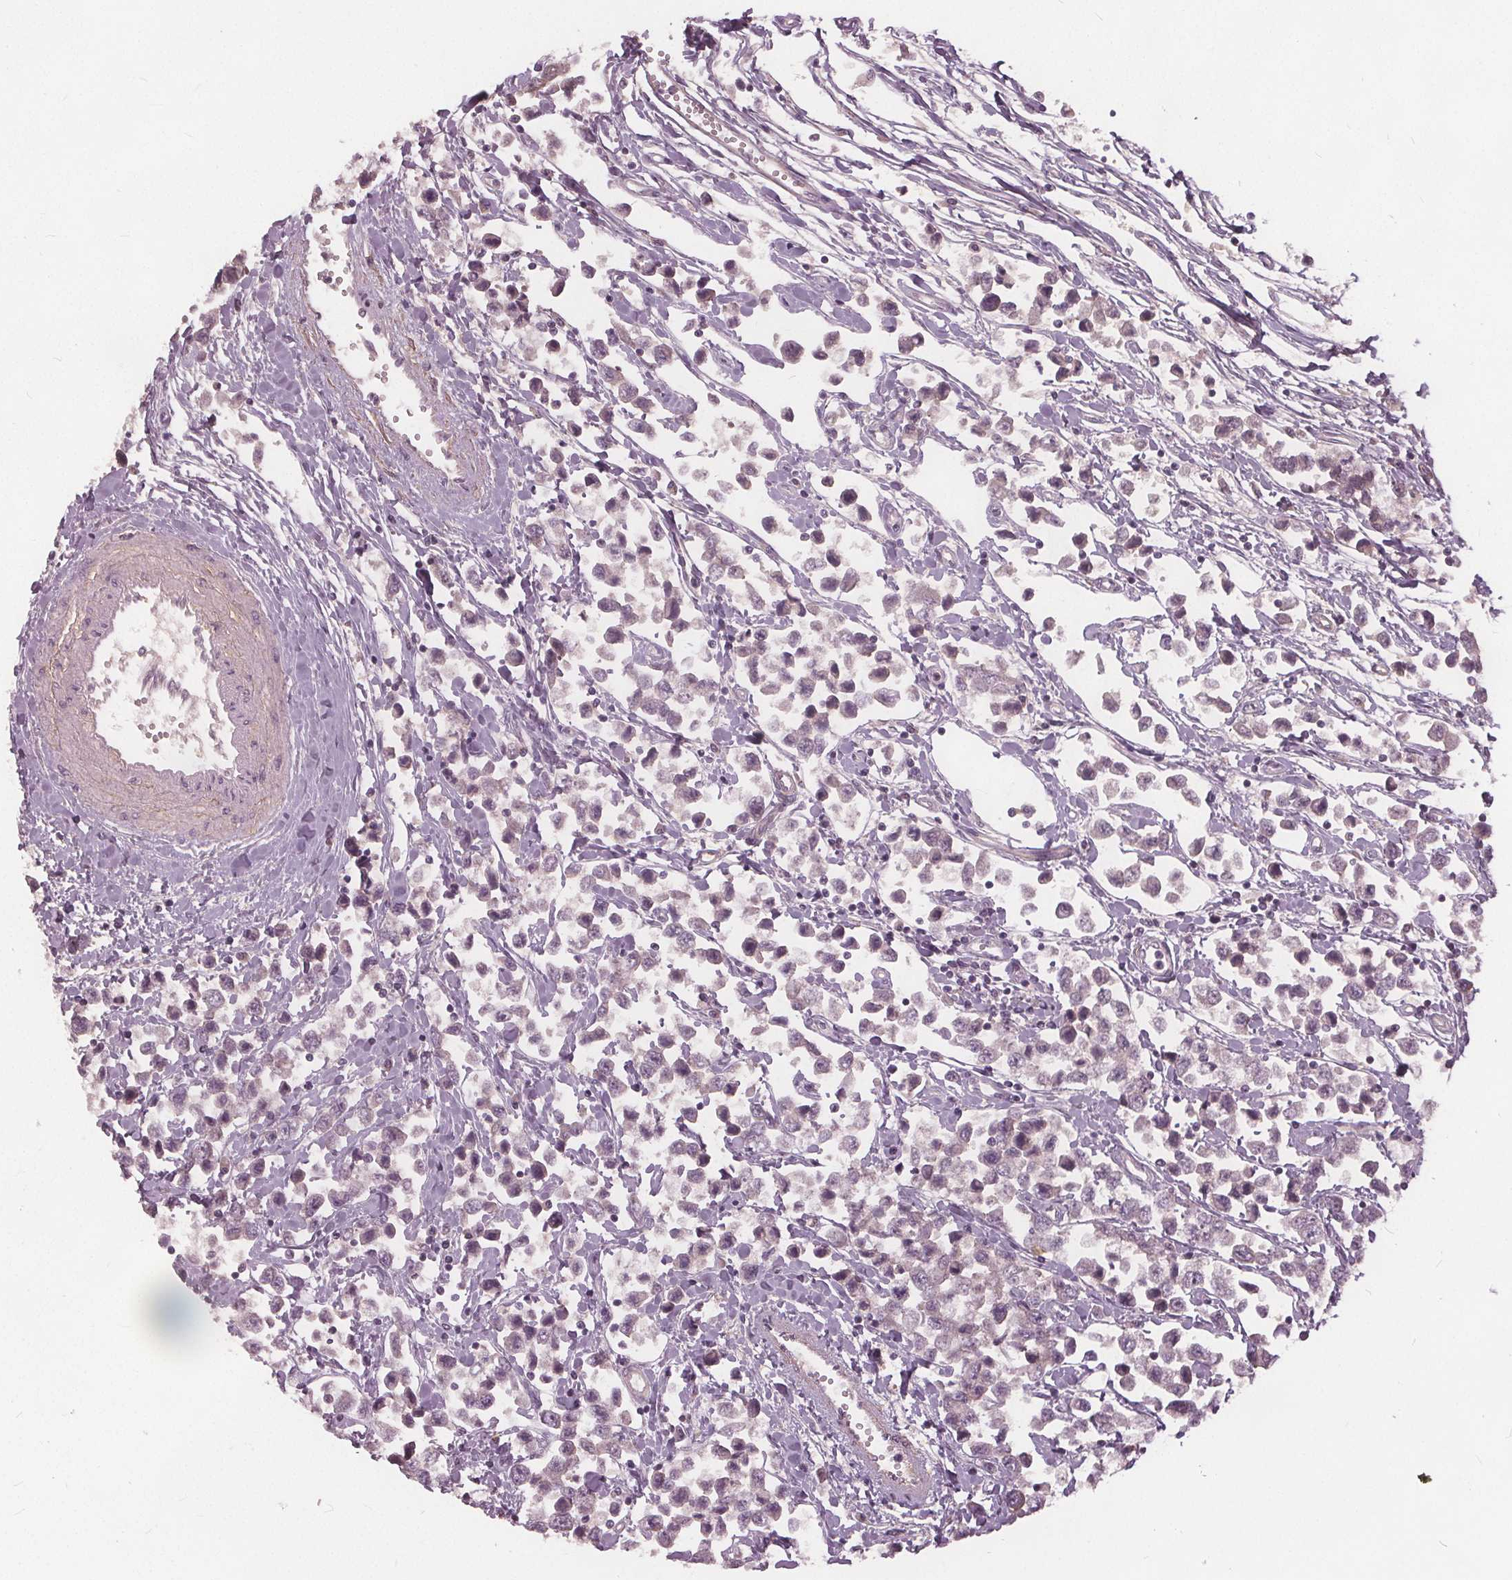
{"staining": {"intensity": "negative", "quantity": "none", "location": "none"}, "tissue": "testis cancer", "cell_type": "Tumor cells", "image_type": "cancer", "snomed": [{"axis": "morphology", "description": "Seminoma, NOS"}, {"axis": "topography", "description": "Testis"}], "caption": "Testis cancer (seminoma) stained for a protein using immunohistochemistry exhibits no positivity tumor cells.", "gene": "KLK13", "patient": {"sex": "male", "age": 34}}